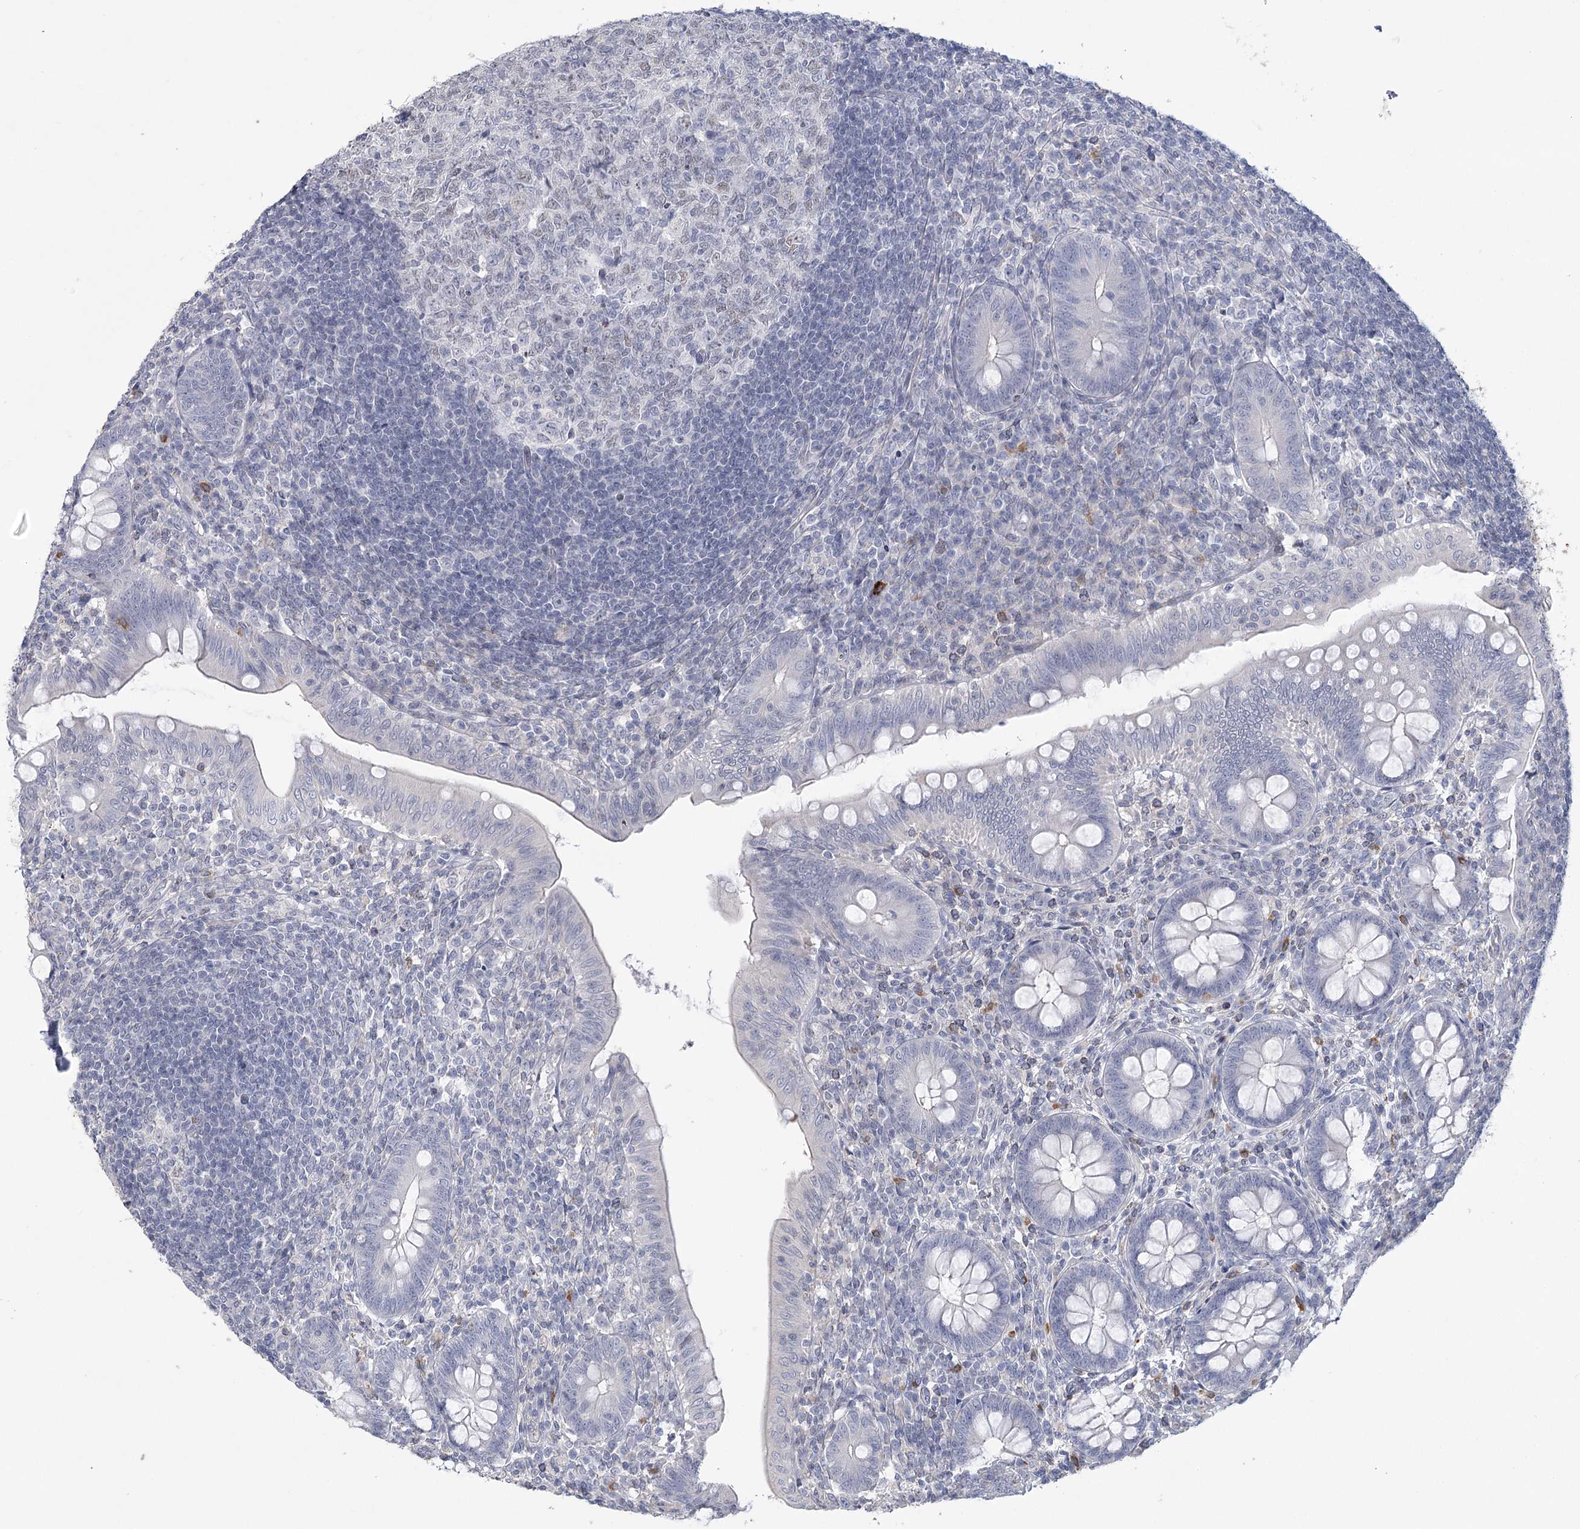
{"staining": {"intensity": "negative", "quantity": "none", "location": "none"}, "tissue": "appendix", "cell_type": "Glandular cells", "image_type": "normal", "snomed": [{"axis": "morphology", "description": "Normal tissue, NOS"}, {"axis": "topography", "description": "Appendix"}], "caption": "The immunohistochemistry image has no significant expression in glandular cells of appendix. Nuclei are stained in blue.", "gene": "FAM76B", "patient": {"sex": "male", "age": 14}}